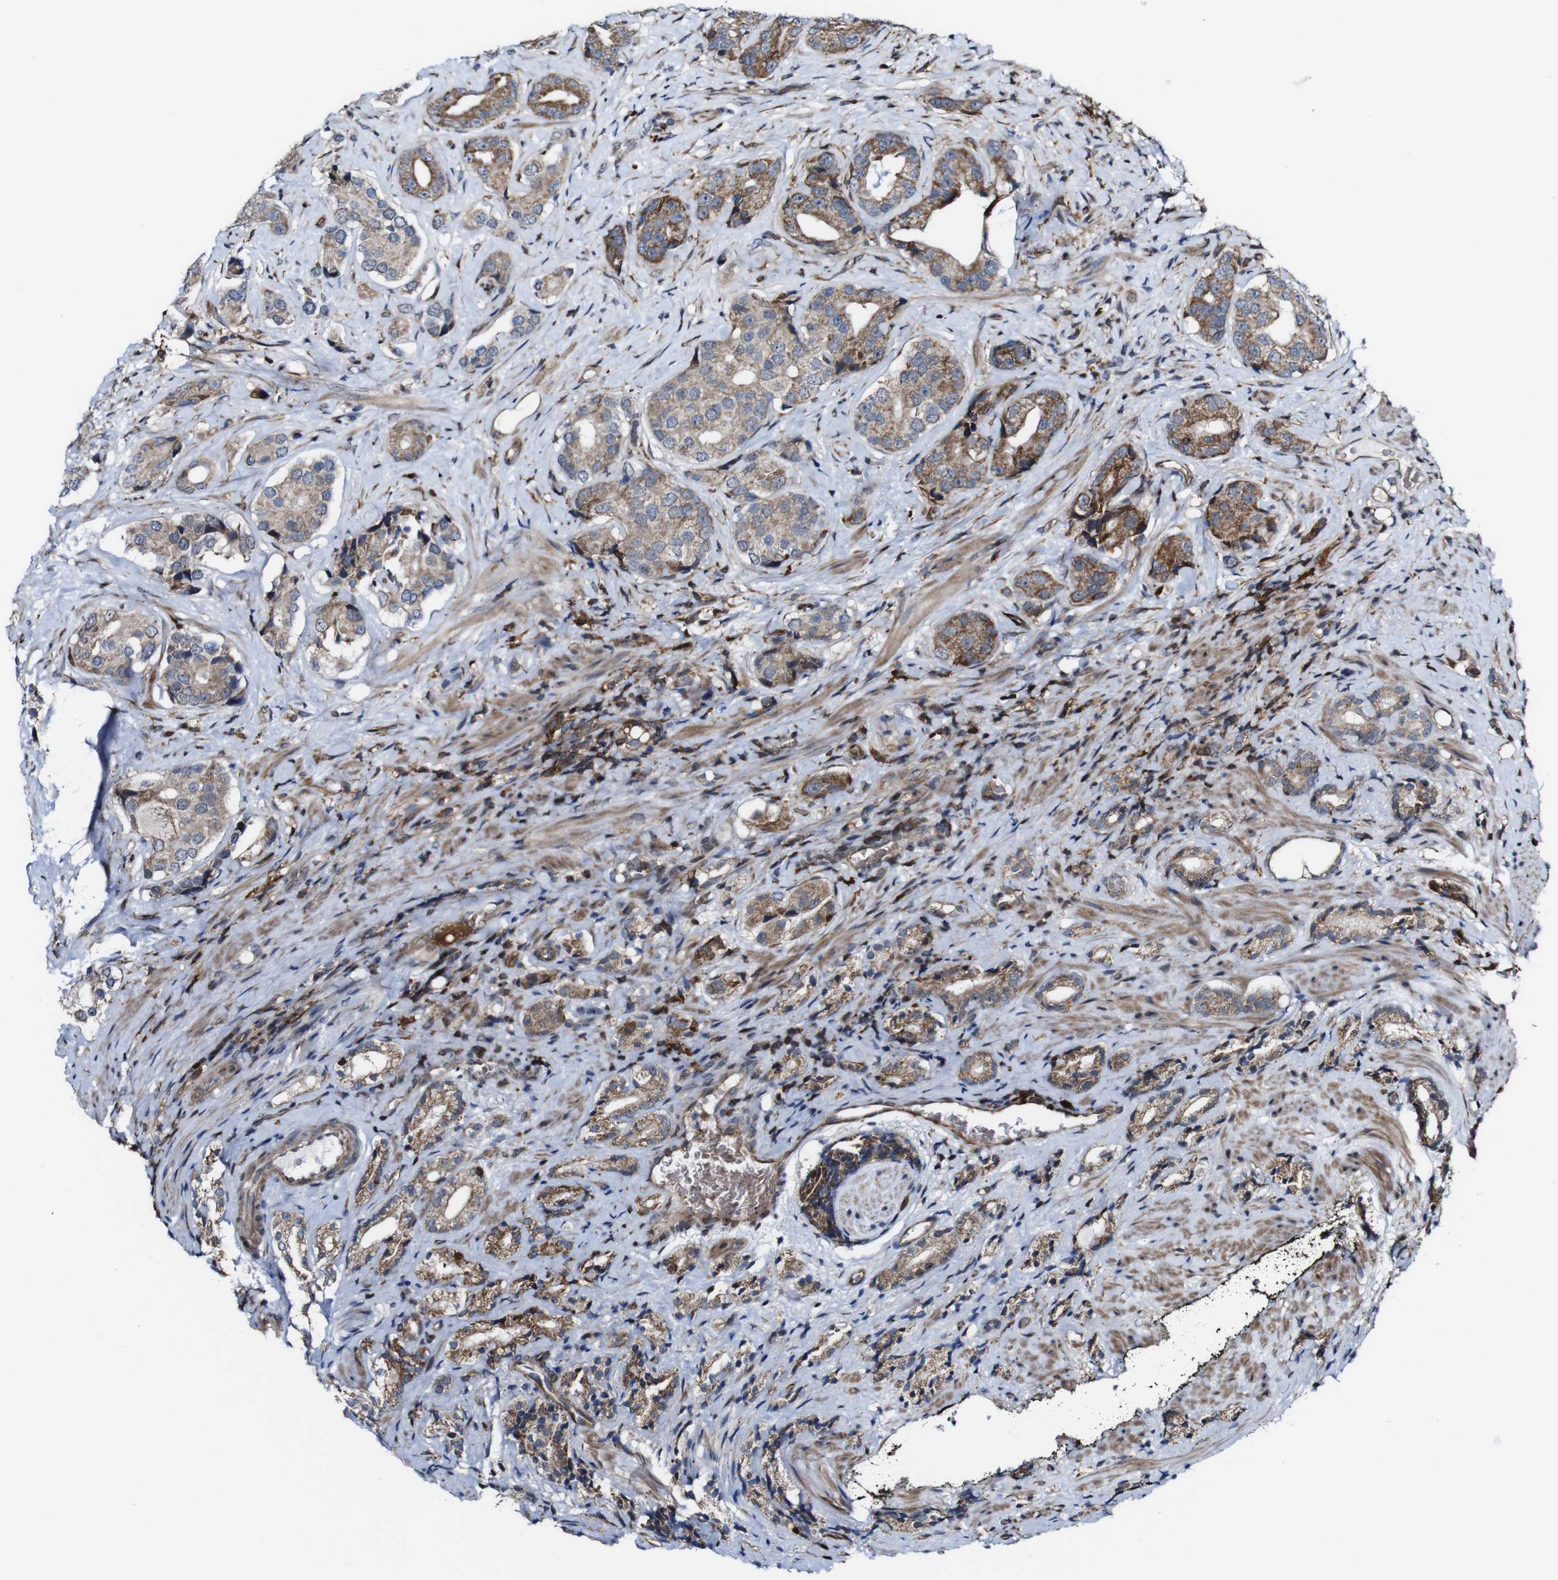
{"staining": {"intensity": "moderate", "quantity": ">75%", "location": "cytoplasmic/membranous"}, "tissue": "prostate cancer", "cell_type": "Tumor cells", "image_type": "cancer", "snomed": [{"axis": "morphology", "description": "Adenocarcinoma, High grade"}, {"axis": "topography", "description": "Prostate"}], "caption": "DAB immunohistochemical staining of human prostate adenocarcinoma (high-grade) reveals moderate cytoplasmic/membranous protein expression in approximately >75% of tumor cells.", "gene": "JAK2", "patient": {"sex": "male", "age": 71}}